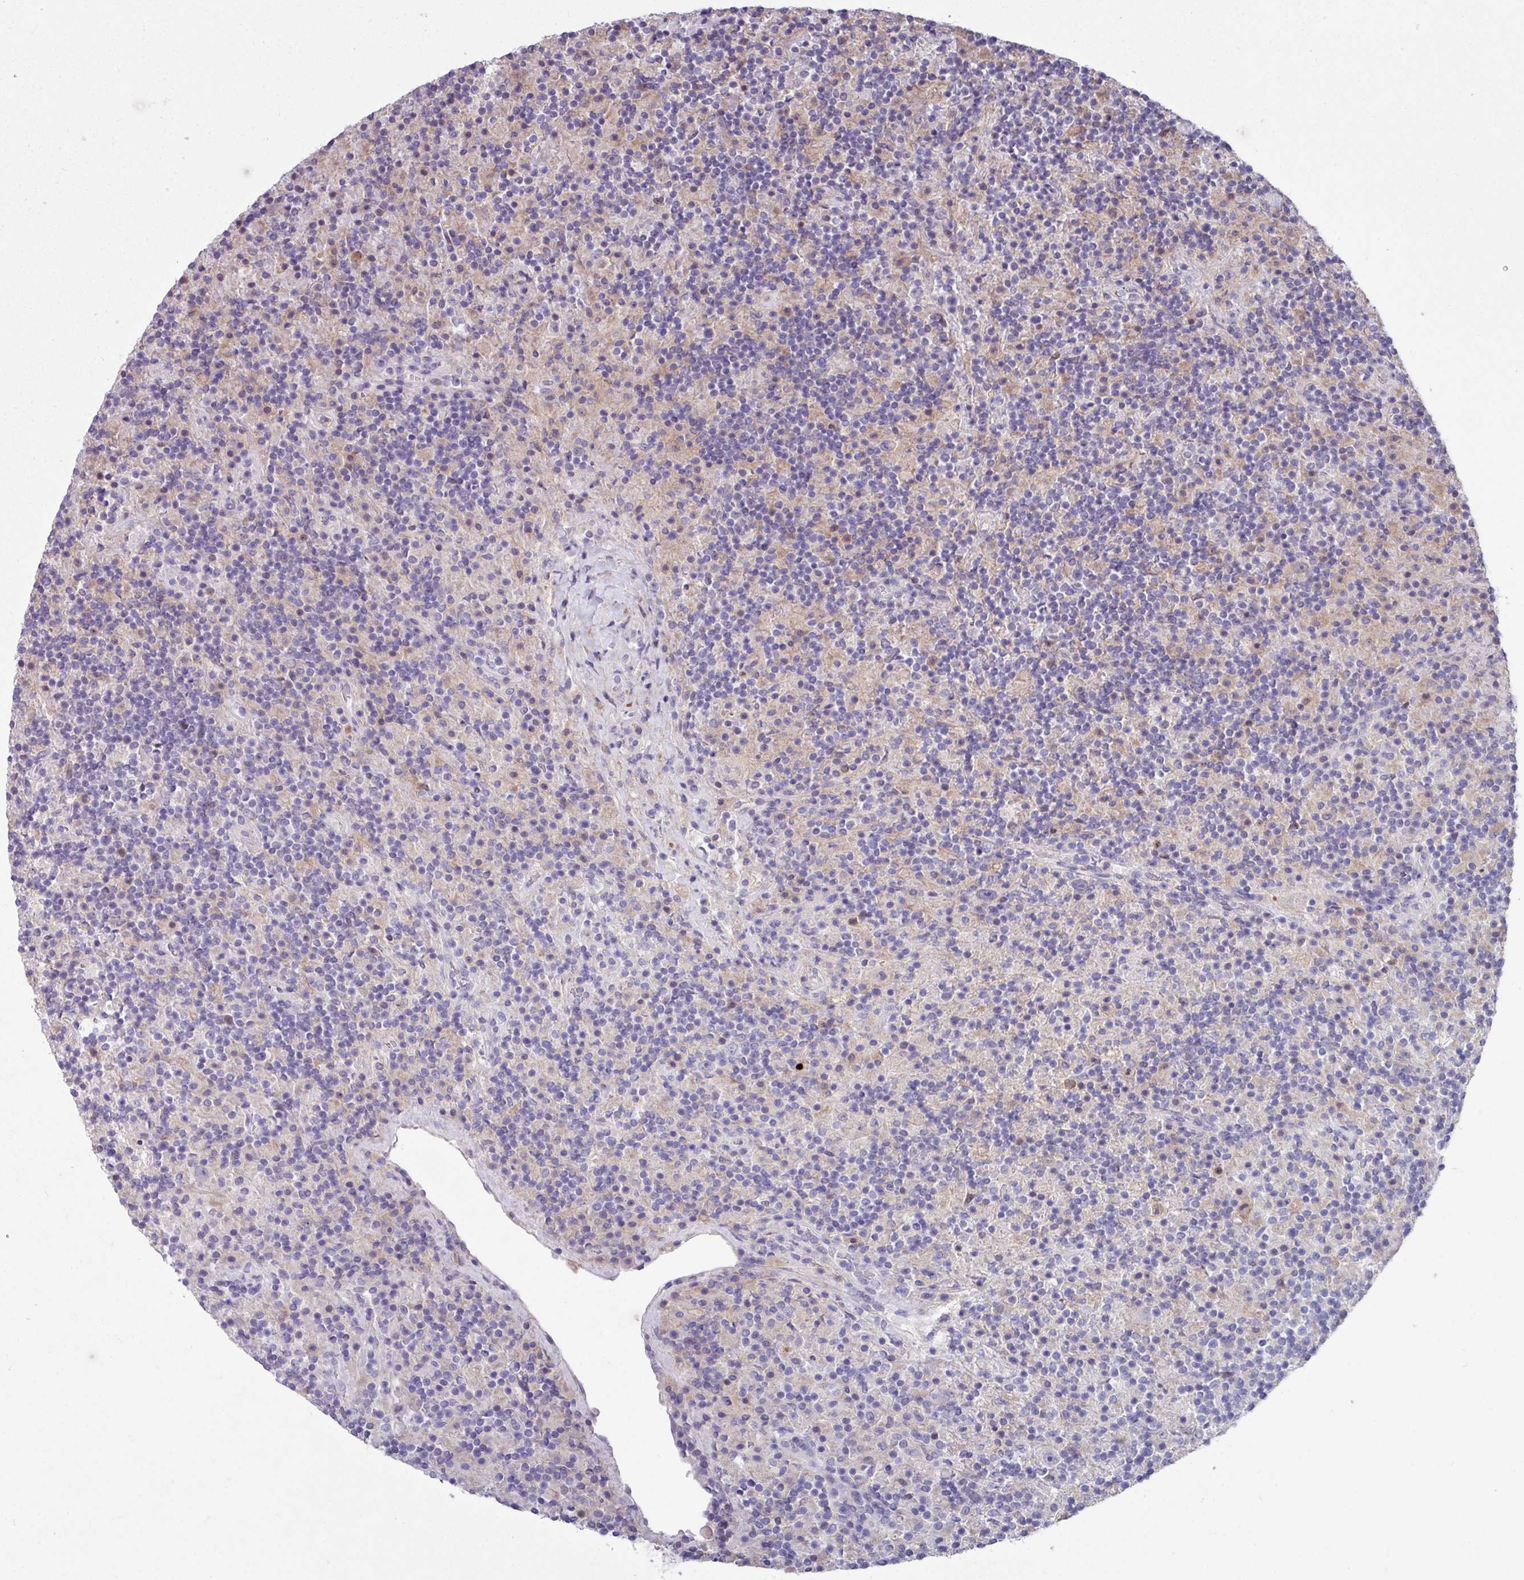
{"staining": {"intensity": "negative", "quantity": "none", "location": "none"}, "tissue": "lymphoma", "cell_type": "Tumor cells", "image_type": "cancer", "snomed": [{"axis": "morphology", "description": "Hodgkin's disease, NOS"}, {"axis": "topography", "description": "Lymph node"}], "caption": "An immunohistochemistry image of Hodgkin's disease is shown. There is no staining in tumor cells of Hodgkin's disease. Nuclei are stained in blue.", "gene": "IQCJ", "patient": {"sex": "male", "age": 70}}